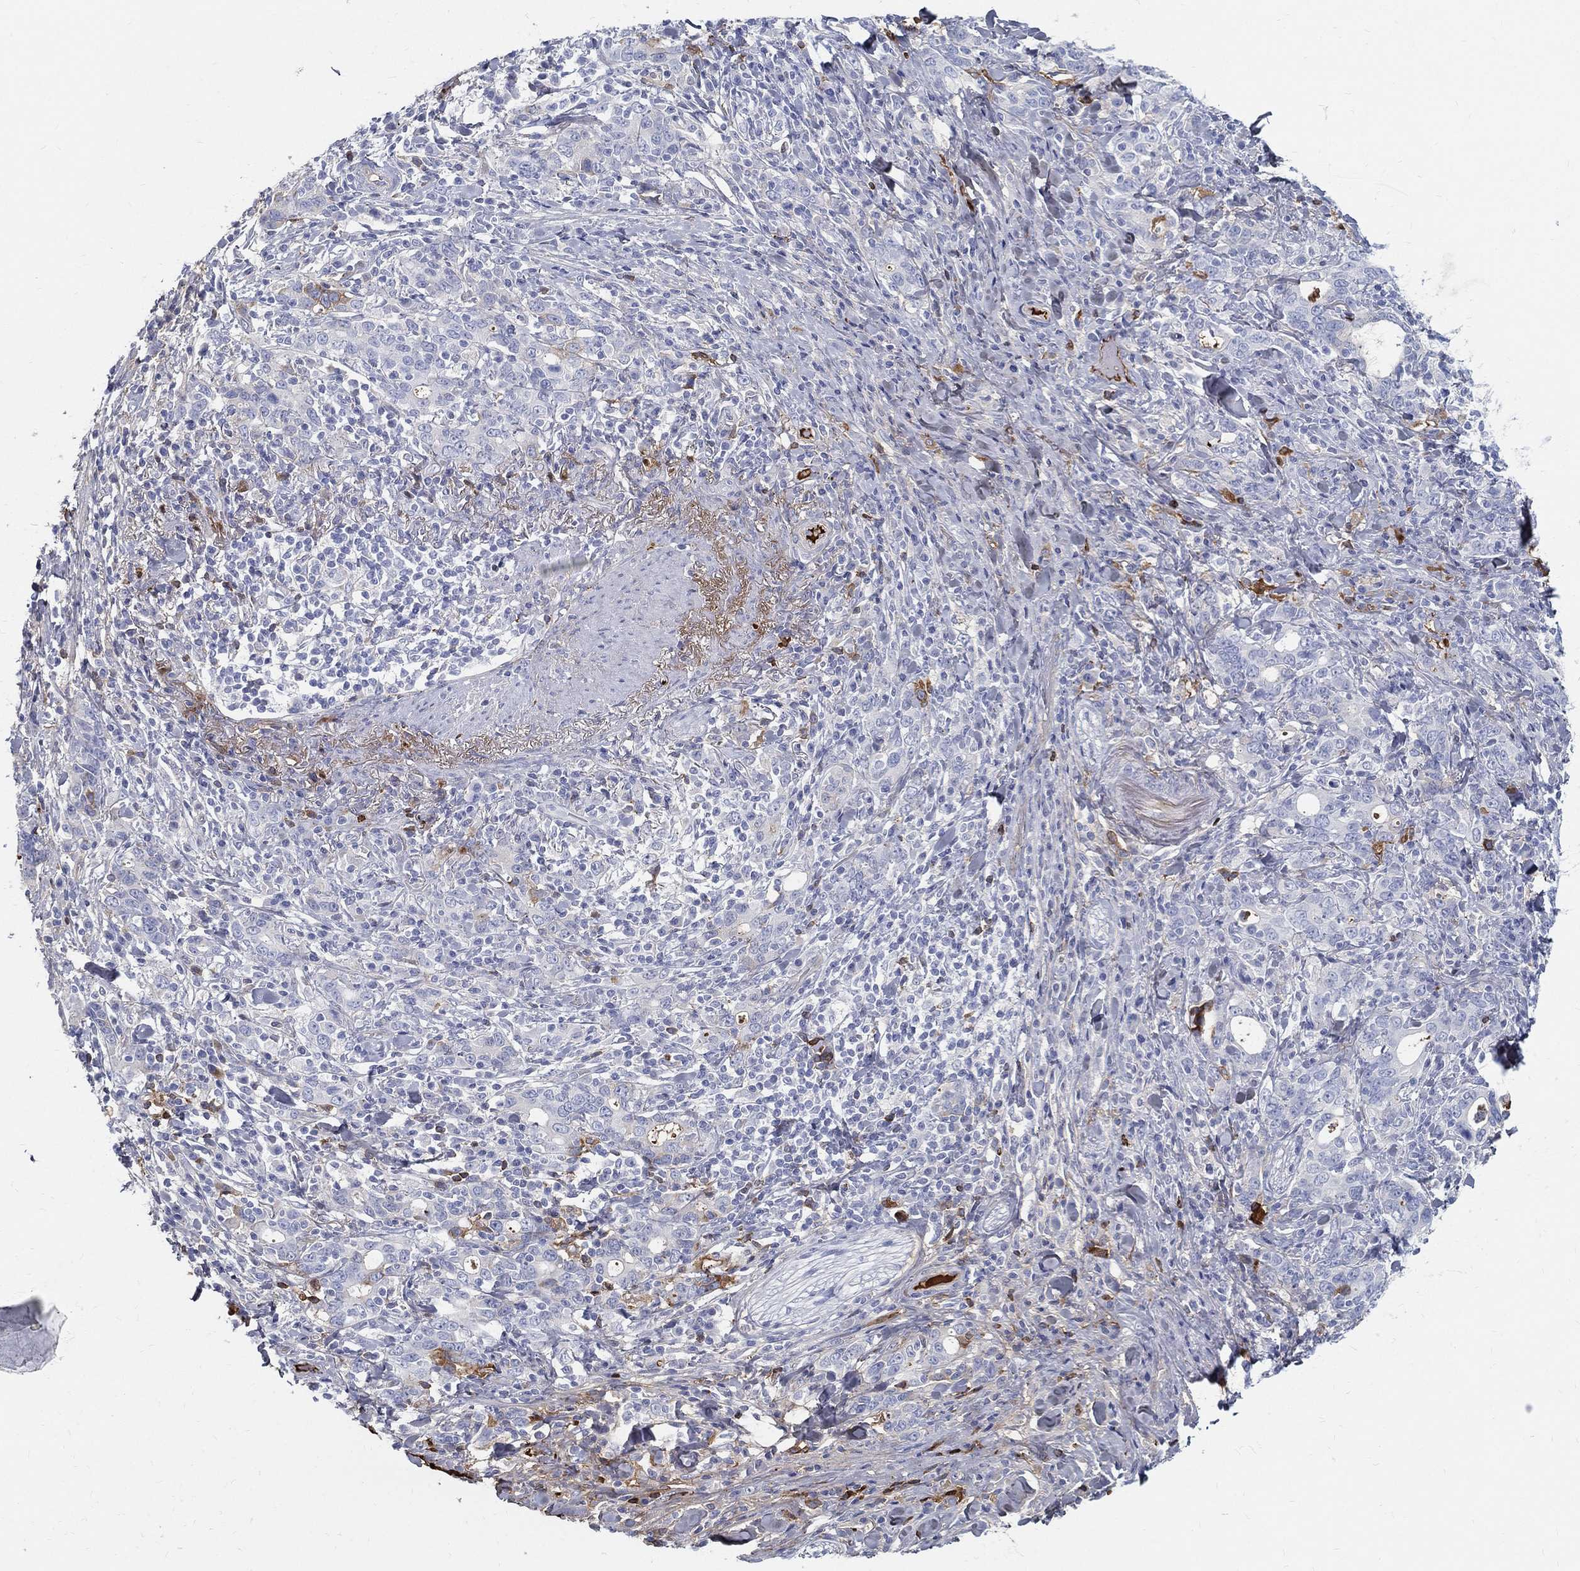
{"staining": {"intensity": "negative", "quantity": "none", "location": "none"}, "tissue": "stomach cancer", "cell_type": "Tumor cells", "image_type": "cancer", "snomed": [{"axis": "morphology", "description": "Adenocarcinoma, NOS"}, {"axis": "topography", "description": "Stomach"}], "caption": "Stomach cancer (adenocarcinoma) was stained to show a protein in brown. There is no significant positivity in tumor cells.", "gene": "IFNB1", "patient": {"sex": "male", "age": 79}}